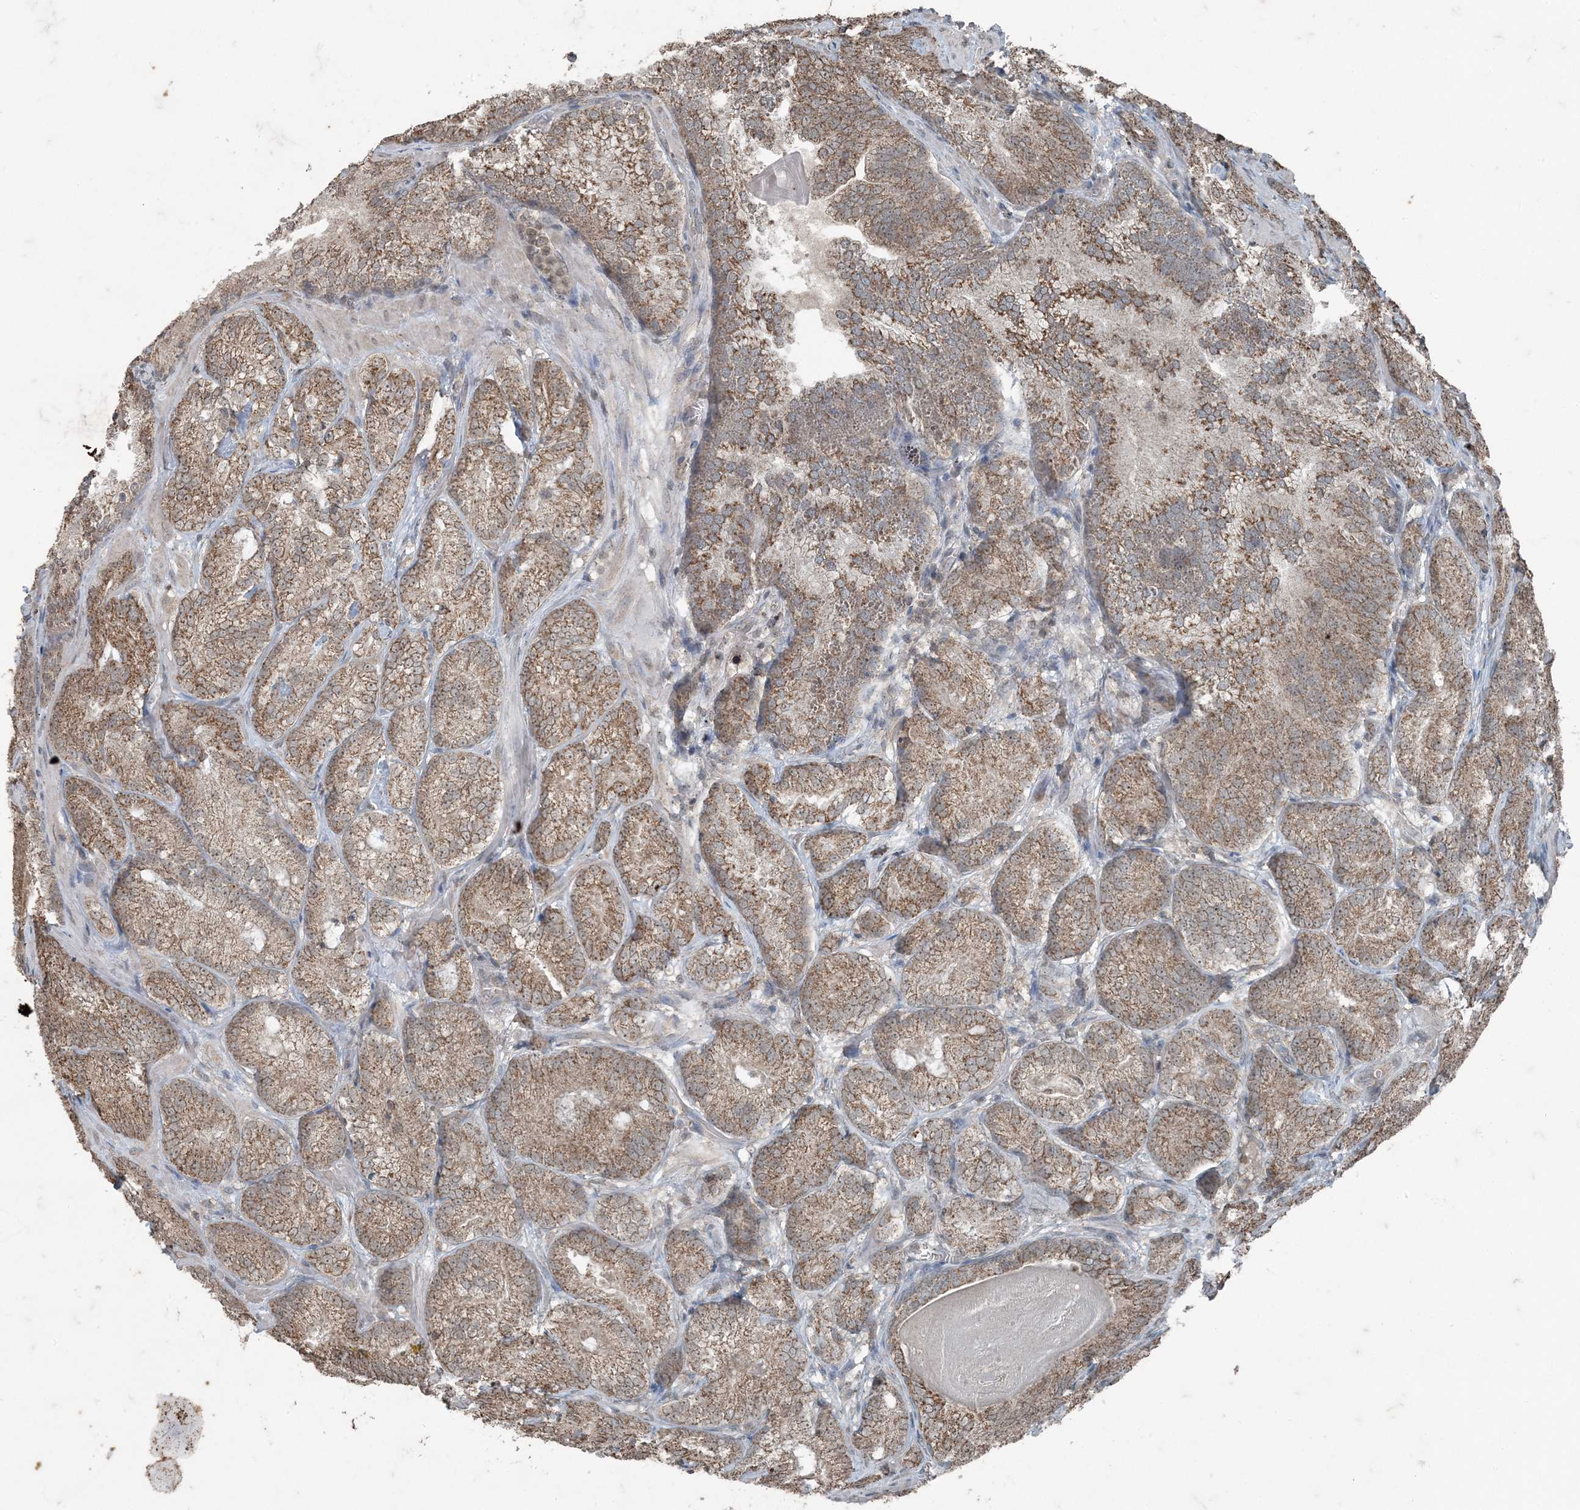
{"staining": {"intensity": "moderate", "quantity": ">75%", "location": "cytoplasmic/membranous"}, "tissue": "prostate cancer", "cell_type": "Tumor cells", "image_type": "cancer", "snomed": [{"axis": "morphology", "description": "Adenocarcinoma, High grade"}, {"axis": "topography", "description": "Prostate"}], "caption": "IHC (DAB (3,3'-diaminobenzidine)) staining of prostate cancer shows moderate cytoplasmic/membranous protein staining in about >75% of tumor cells. Nuclei are stained in blue.", "gene": "GNL1", "patient": {"sex": "male", "age": 66}}